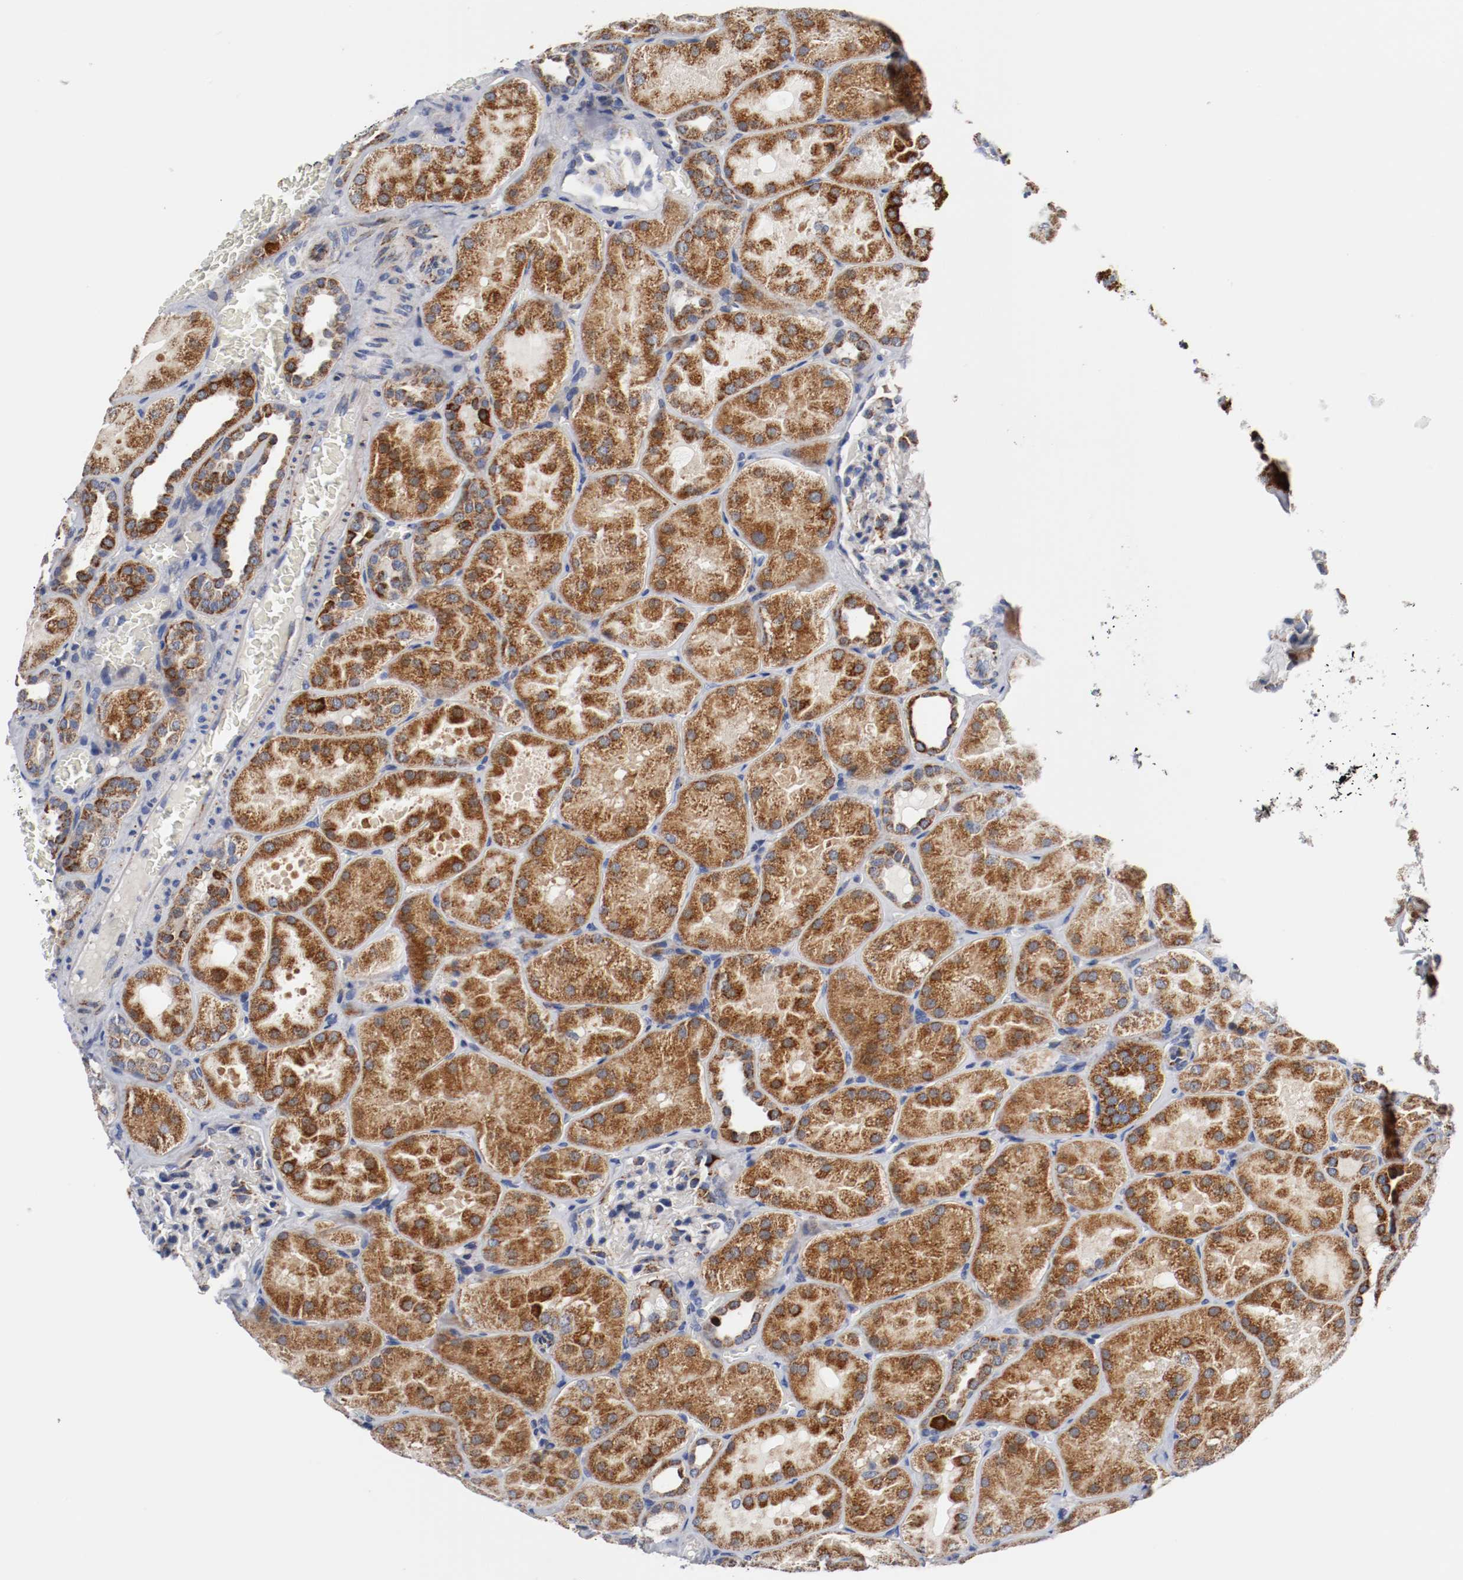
{"staining": {"intensity": "weak", "quantity": "25%-75%", "location": "cytoplasmic/membranous"}, "tissue": "kidney", "cell_type": "Cells in glomeruli", "image_type": "normal", "snomed": [{"axis": "morphology", "description": "Normal tissue, NOS"}, {"axis": "topography", "description": "Kidney"}], "caption": "Cells in glomeruli display low levels of weak cytoplasmic/membranous positivity in approximately 25%-75% of cells in benign human kidney. (Brightfield microscopy of DAB IHC at high magnification).", "gene": "TUBD1", "patient": {"sex": "male", "age": 28}}